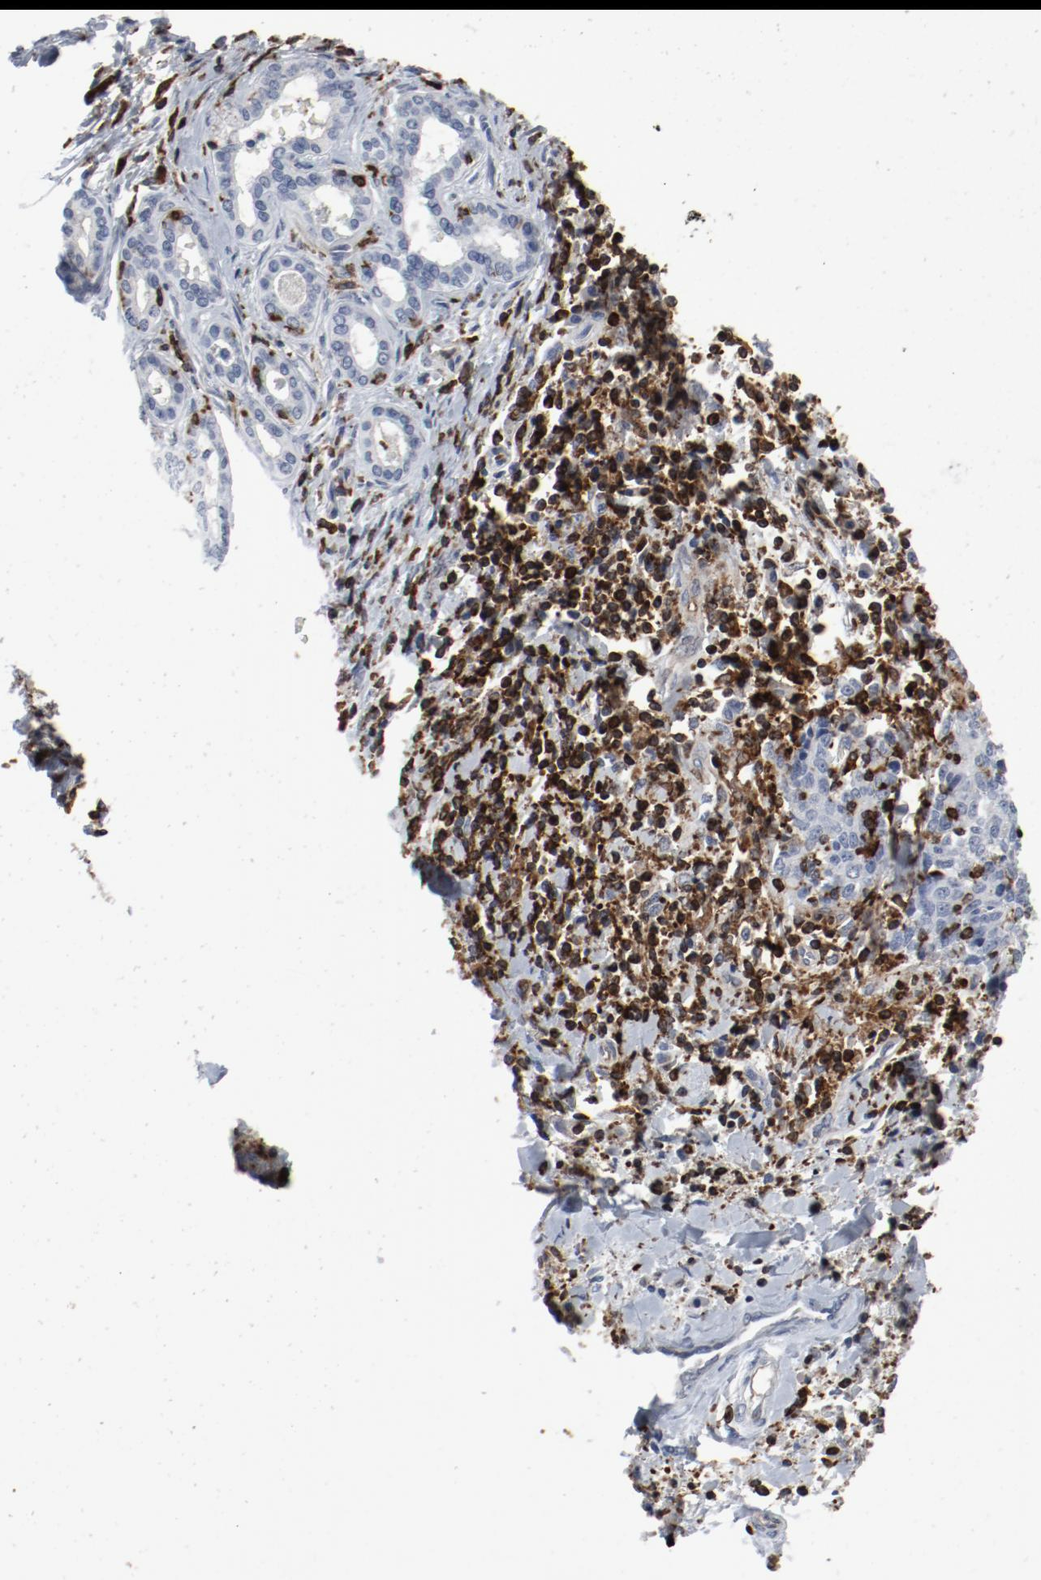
{"staining": {"intensity": "negative", "quantity": "none", "location": "none"}, "tissue": "liver cancer", "cell_type": "Tumor cells", "image_type": "cancer", "snomed": [{"axis": "morphology", "description": "Cholangiocarcinoma"}, {"axis": "topography", "description": "Liver"}], "caption": "High power microscopy histopathology image of an immunohistochemistry histopathology image of cholangiocarcinoma (liver), revealing no significant staining in tumor cells.", "gene": "LCP2", "patient": {"sex": "male", "age": 57}}